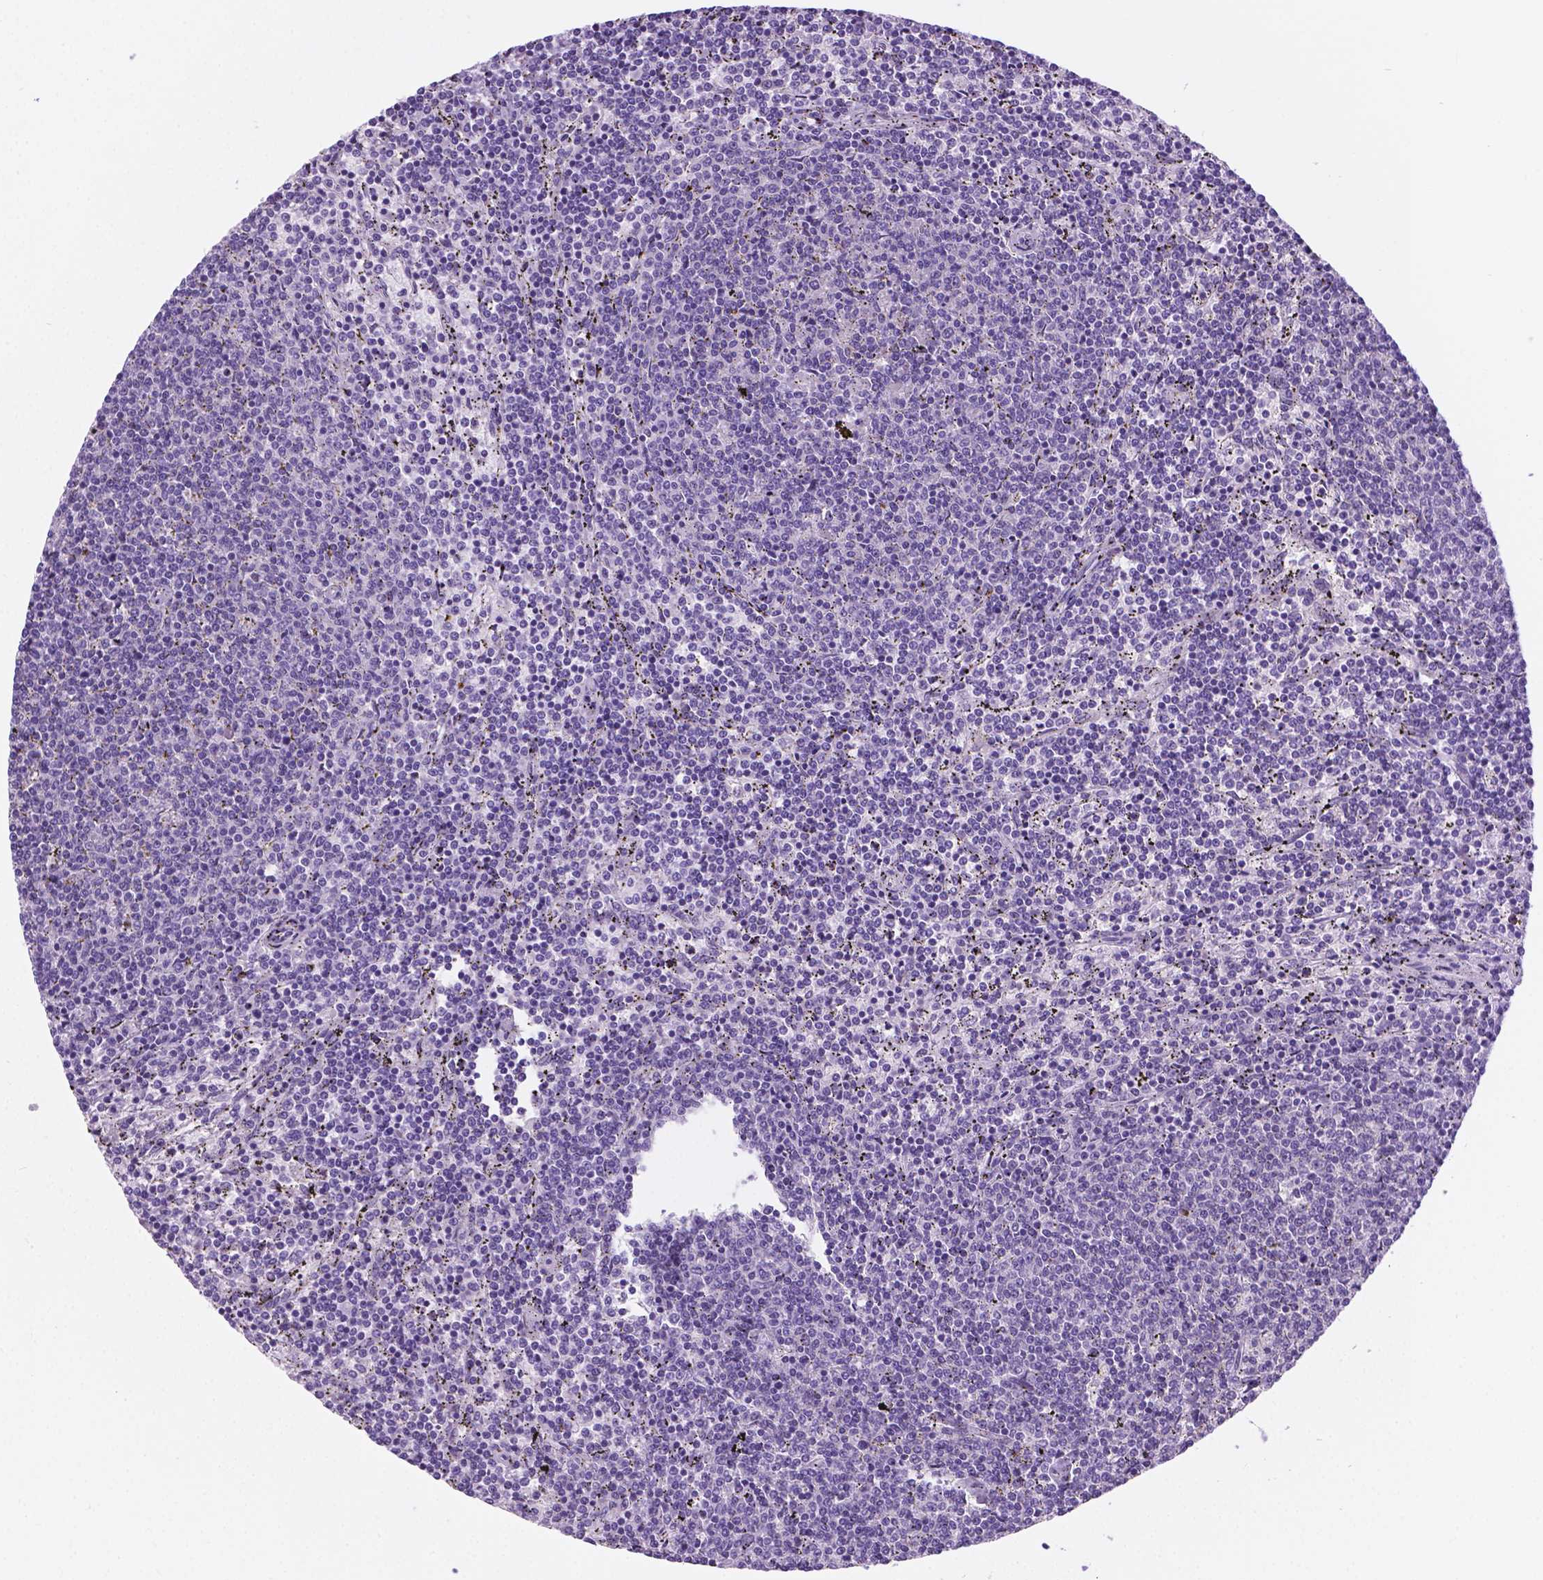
{"staining": {"intensity": "negative", "quantity": "none", "location": "none"}, "tissue": "lymphoma", "cell_type": "Tumor cells", "image_type": "cancer", "snomed": [{"axis": "morphology", "description": "Malignant lymphoma, non-Hodgkin's type, Low grade"}, {"axis": "topography", "description": "Spleen"}], "caption": "Malignant lymphoma, non-Hodgkin's type (low-grade) was stained to show a protein in brown. There is no significant staining in tumor cells. Nuclei are stained in blue.", "gene": "ARMS2", "patient": {"sex": "female", "age": 50}}